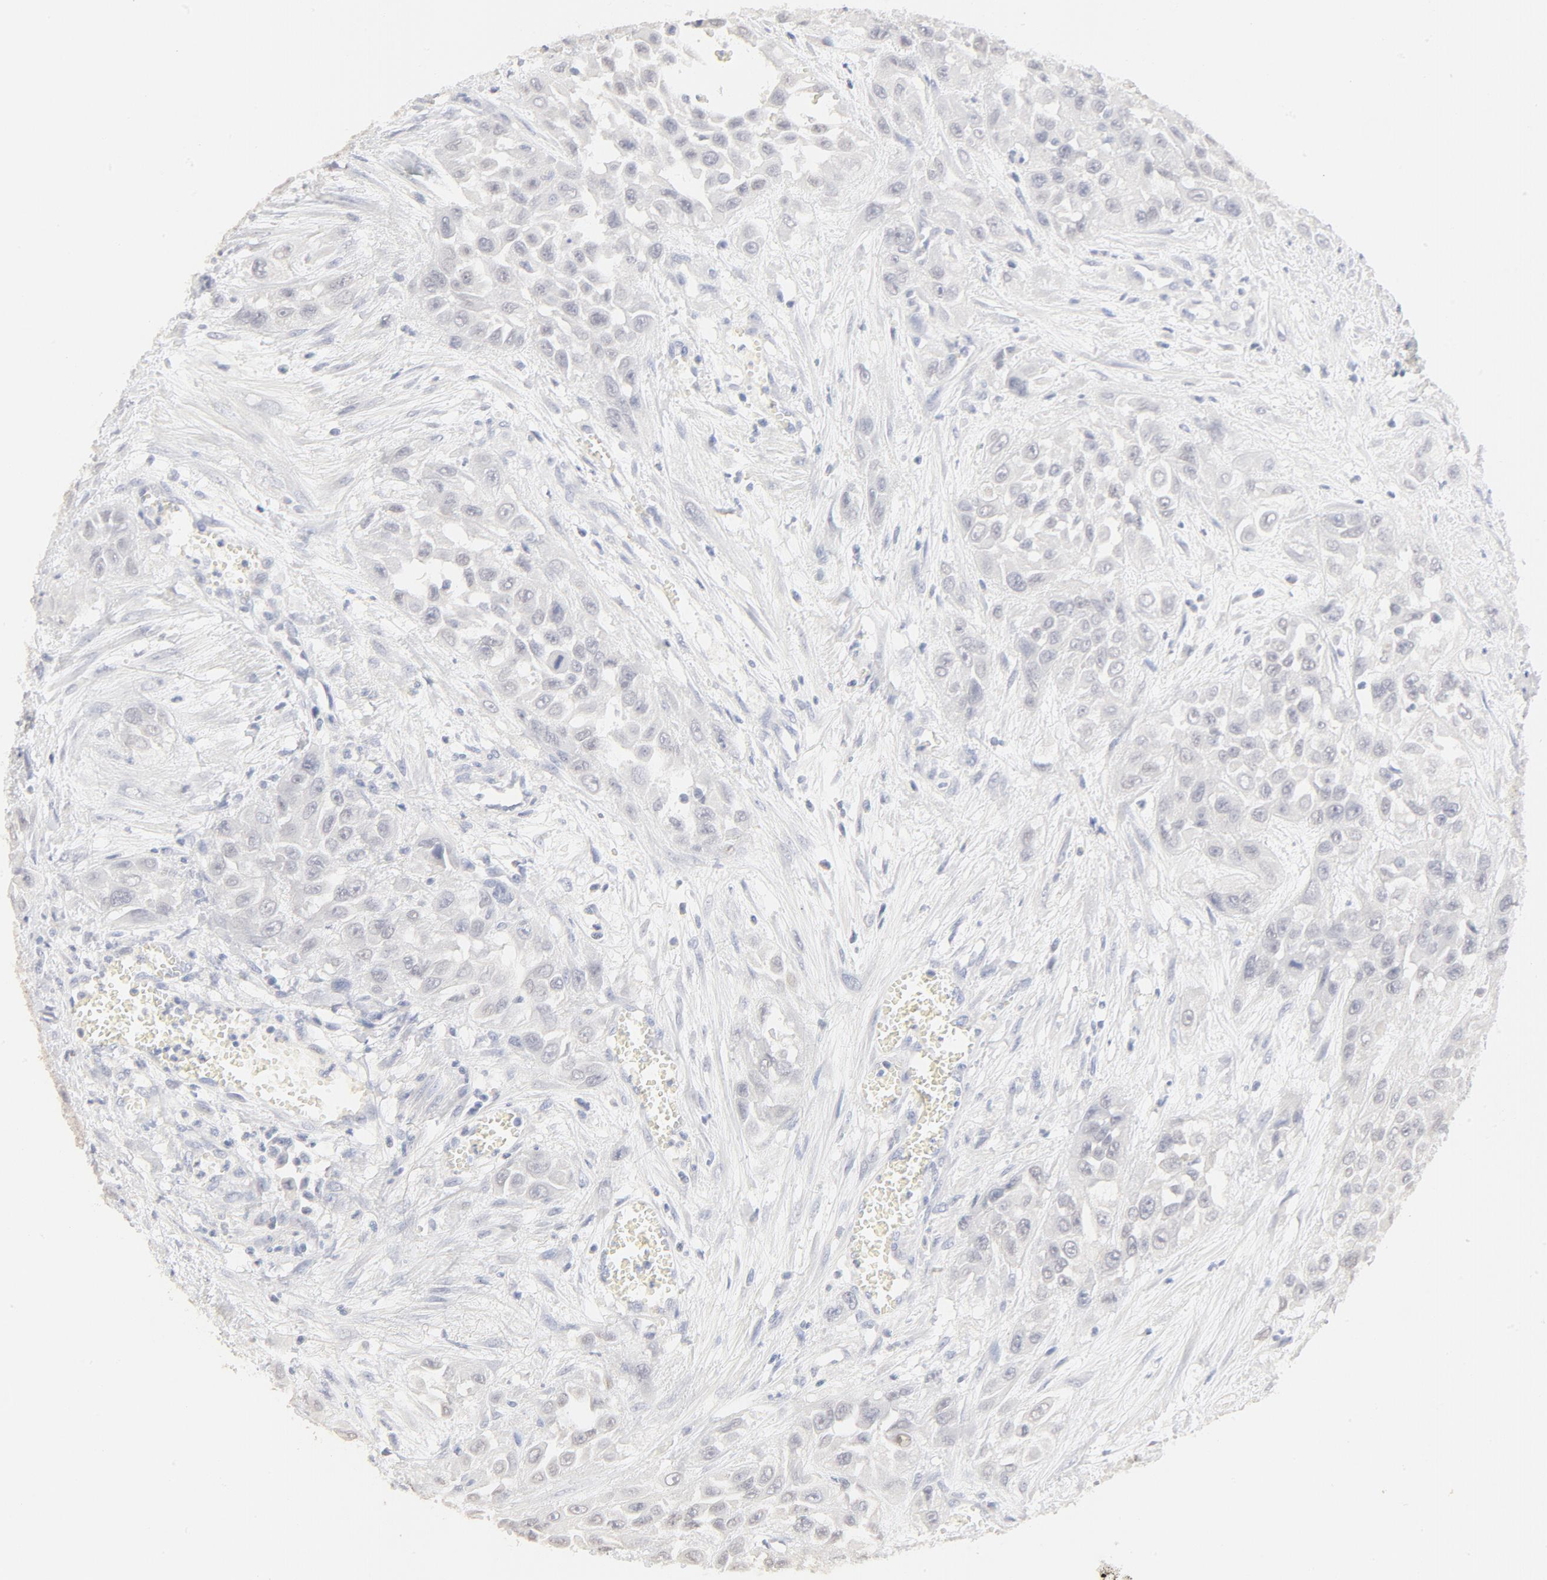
{"staining": {"intensity": "negative", "quantity": "none", "location": "none"}, "tissue": "urothelial cancer", "cell_type": "Tumor cells", "image_type": "cancer", "snomed": [{"axis": "morphology", "description": "Urothelial carcinoma, High grade"}, {"axis": "topography", "description": "Urinary bladder"}], "caption": "Tumor cells show no significant protein expression in urothelial cancer.", "gene": "FCGBP", "patient": {"sex": "male", "age": 57}}